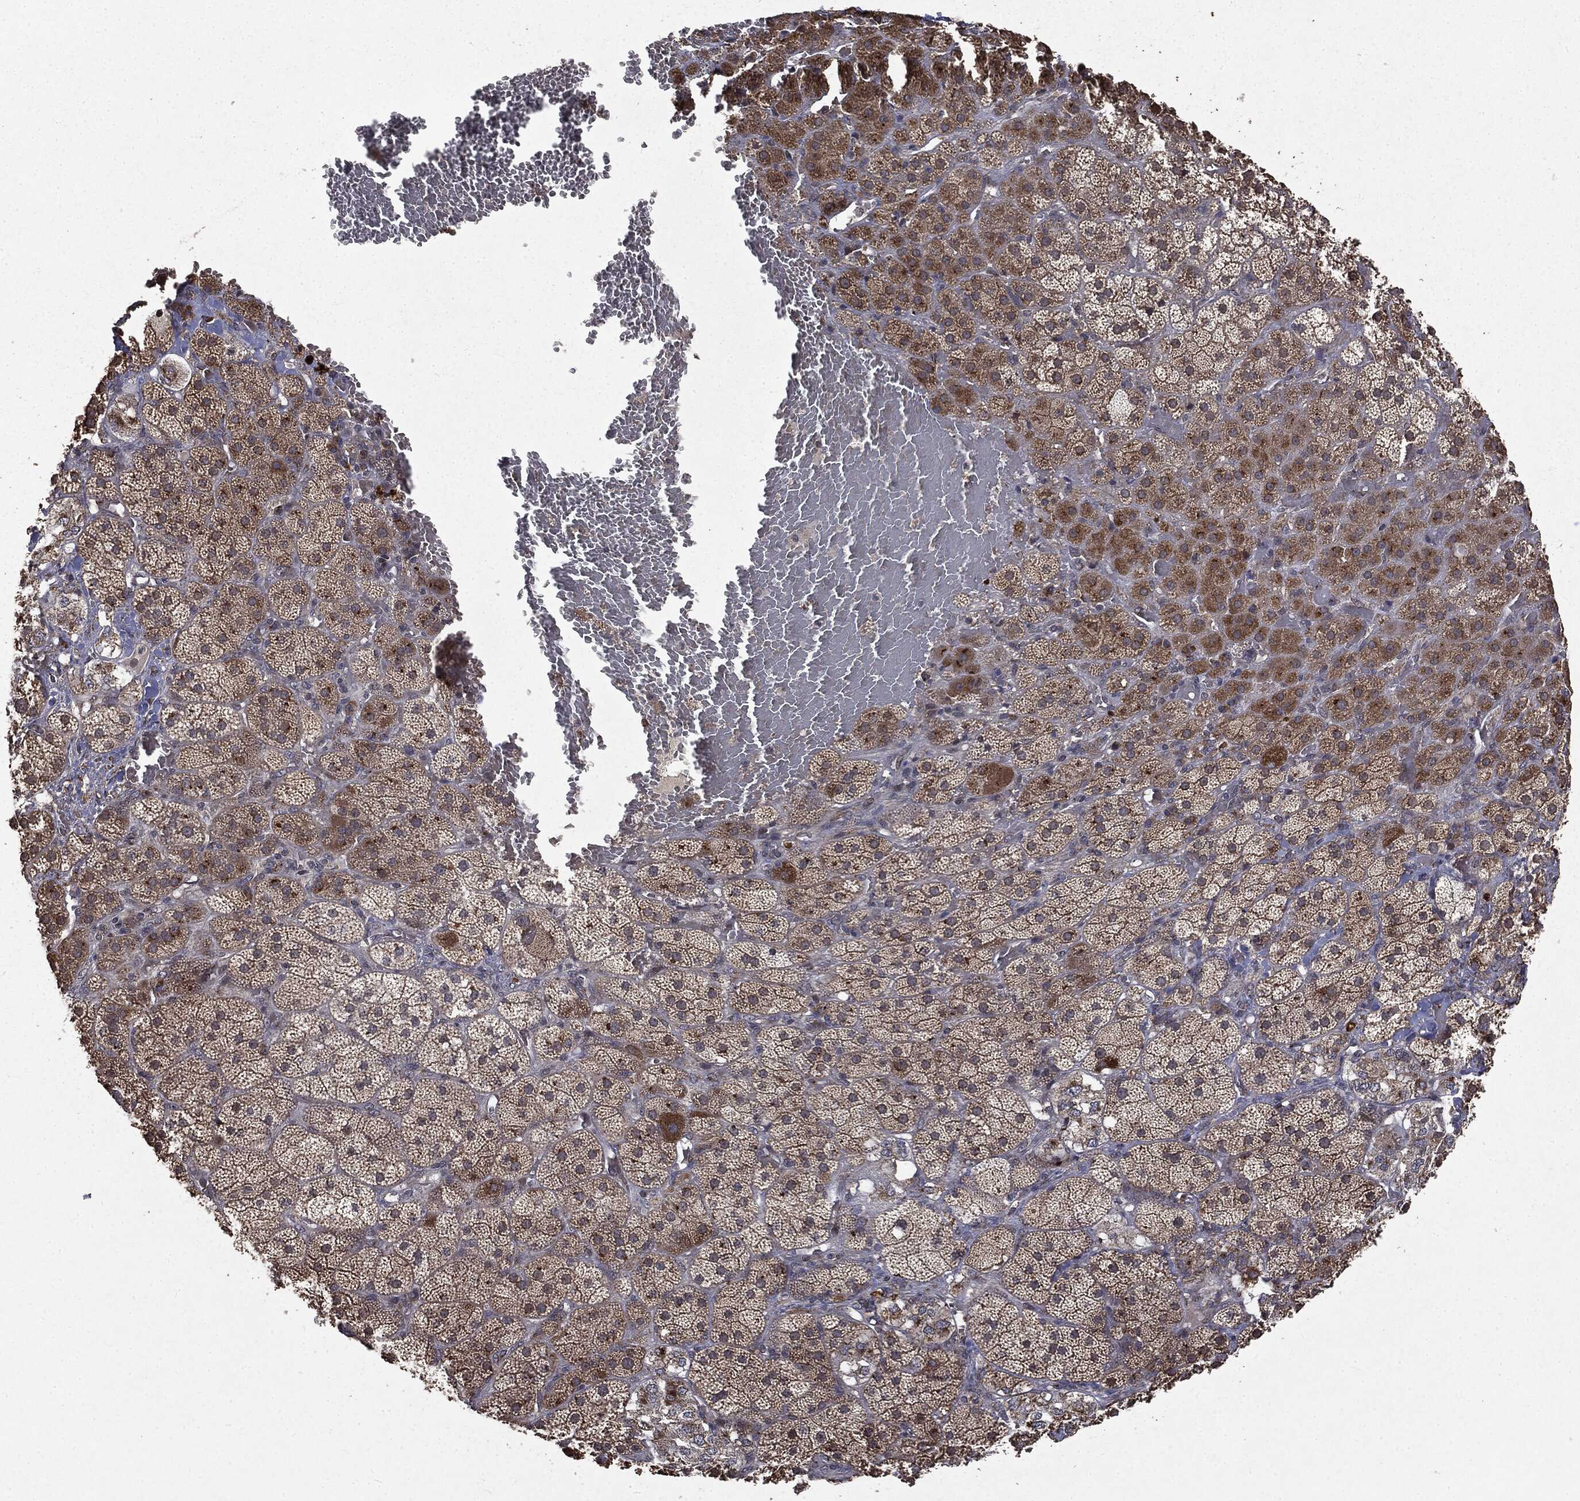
{"staining": {"intensity": "strong", "quantity": ">75%", "location": "cytoplasmic/membranous"}, "tissue": "adrenal gland", "cell_type": "Glandular cells", "image_type": "normal", "snomed": [{"axis": "morphology", "description": "Normal tissue, NOS"}, {"axis": "topography", "description": "Adrenal gland"}], "caption": "Unremarkable adrenal gland was stained to show a protein in brown. There is high levels of strong cytoplasmic/membranous positivity in about >75% of glandular cells.", "gene": "PLPPR2", "patient": {"sex": "male", "age": 57}}